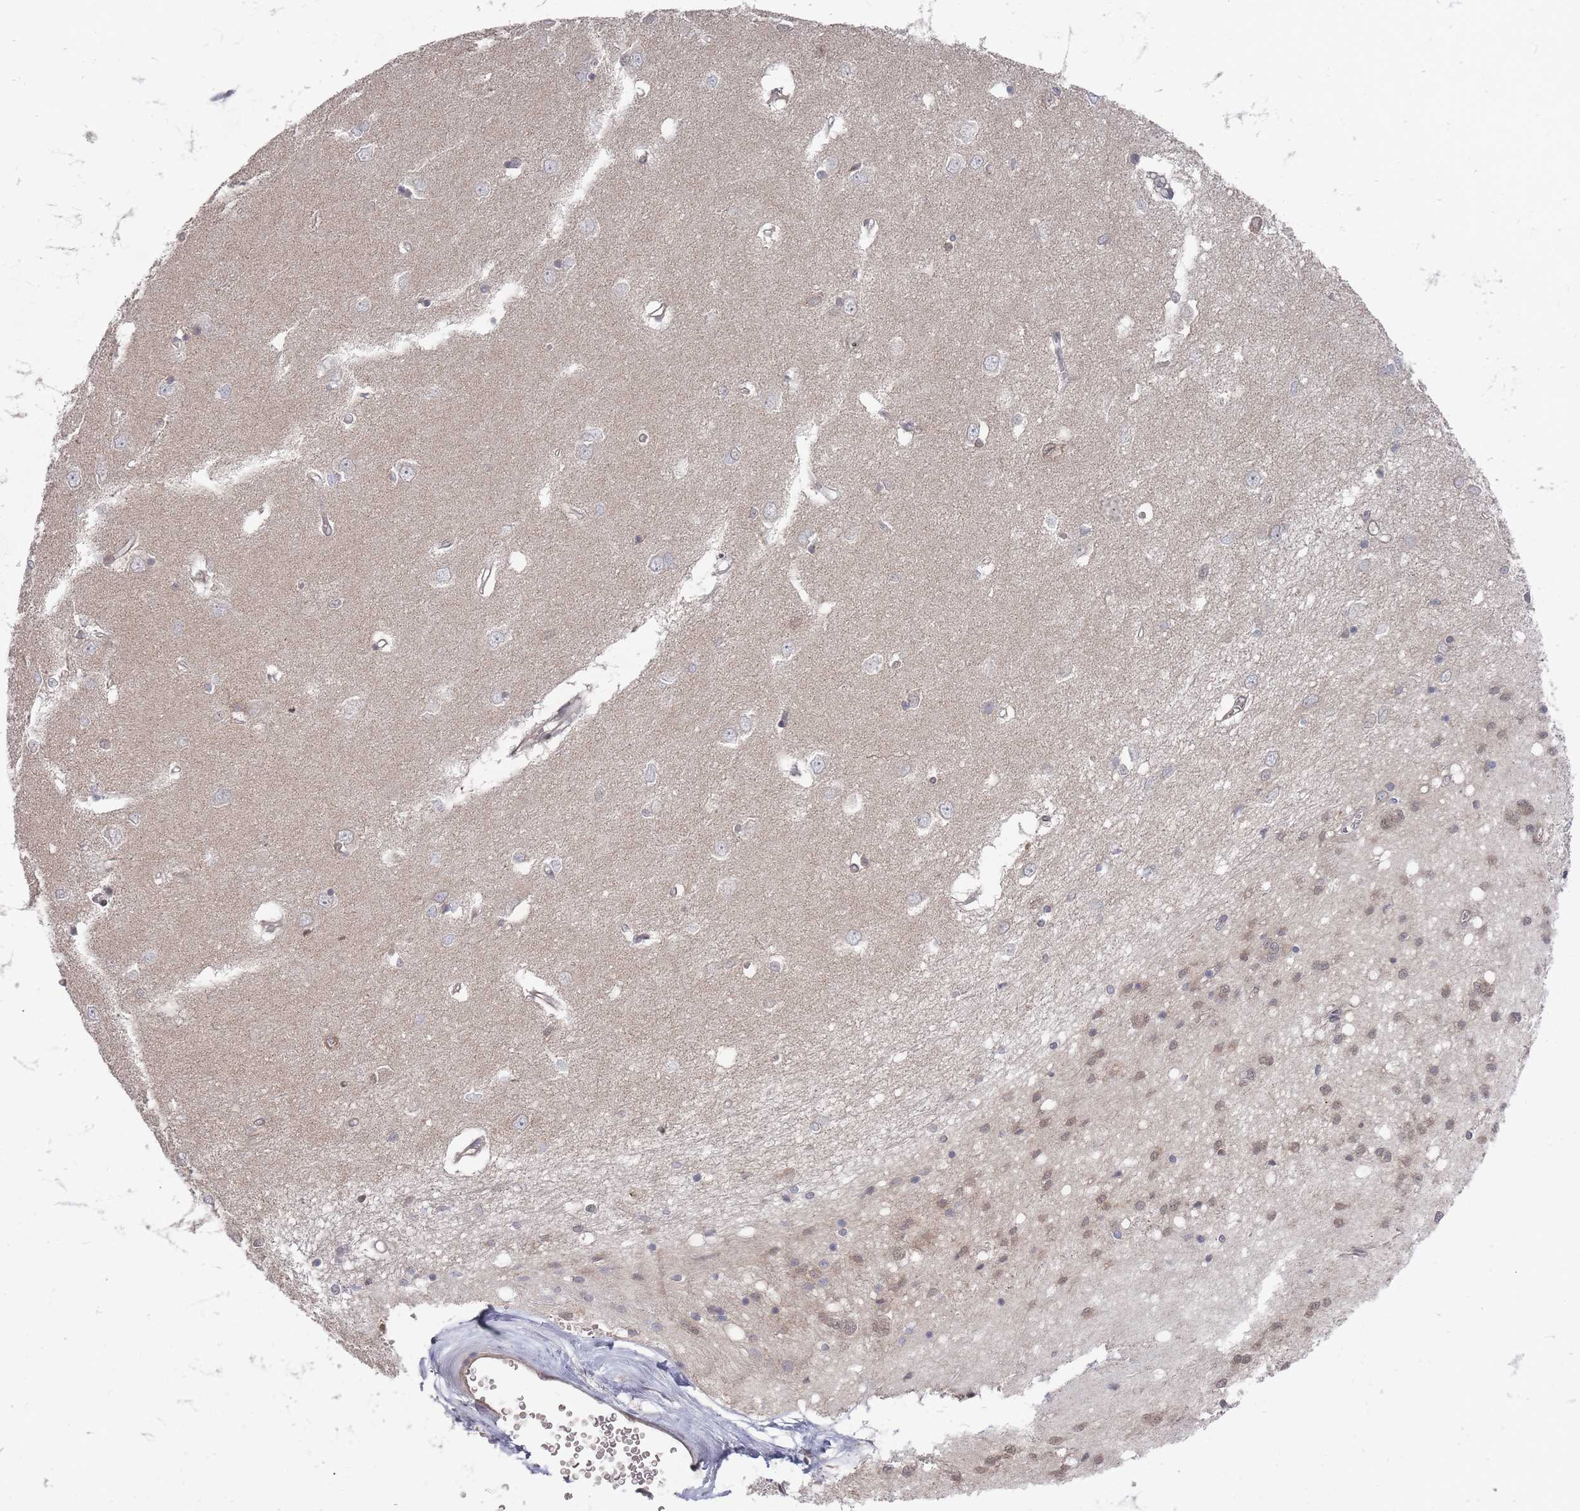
{"staining": {"intensity": "weak", "quantity": "25%-75%", "location": "cytoplasmic/membranous,nuclear"}, "tissue": "caudate", "cell_type": "Glial cells", "image_type": "normal", "snomed": [{"axis": "morphology", "description": "Normal tissue, NOS"}, {"axis": "topography", "description": "Lateral ventricle wall"}], "caption": "Protein staining of unremarkable caudate displays weak cytoplasmic/membranous,nuclear positivity in approximately 25%-75% of glial cells.", "gene": "NKD1", "patient": {"sex": "male", "age": 37}}